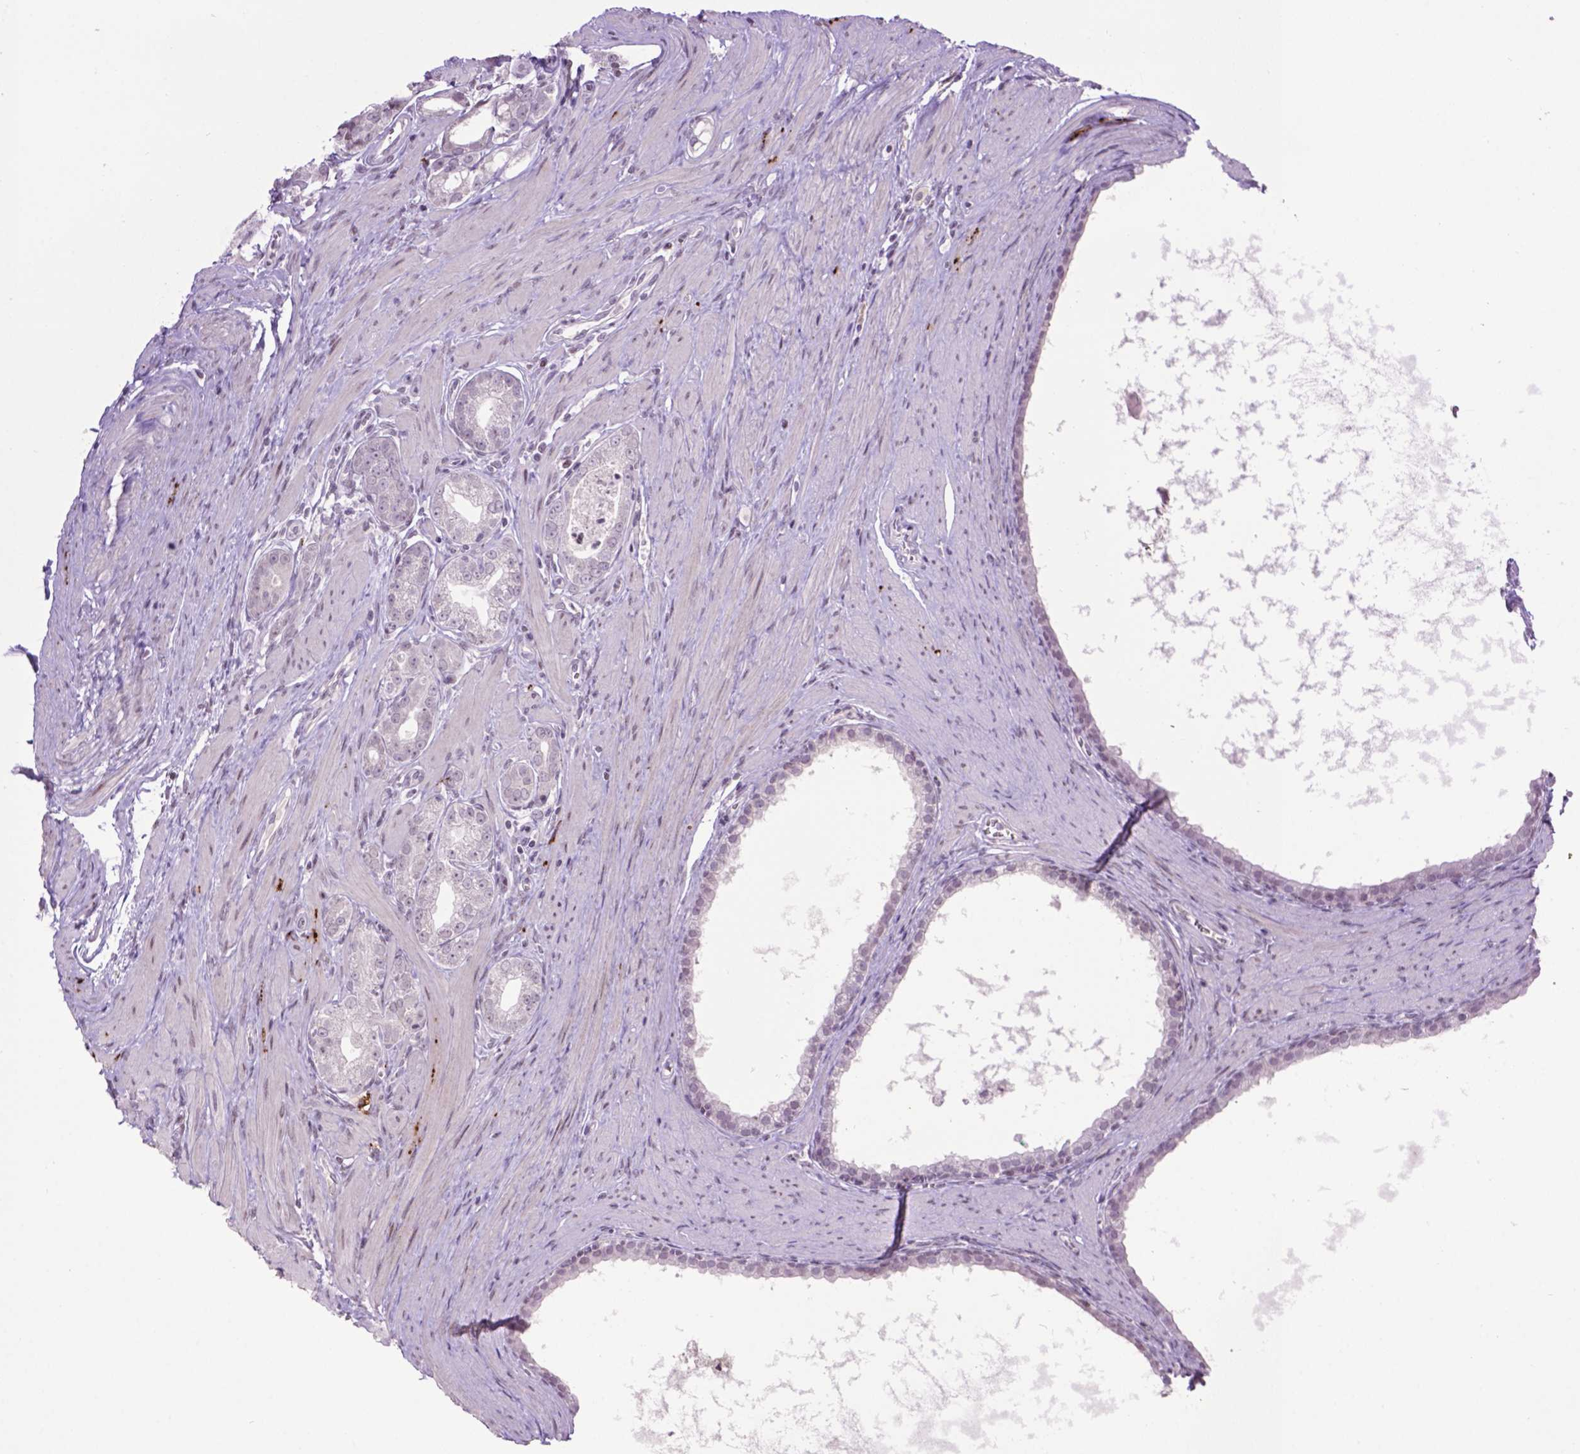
{"staining": {"intensity": "negative", "quantity": "none", "location": "none"}, "tissue": "prostate cancer", "cell_type": "Tumor cells", "image_type": "cancer", "snomed": [{"axis": "morphology", "description": "Adenocarcinoma, NOS"}, {"axis": "topography", "description": "Prostate"}], "caption": "The micrograph reveals no staining of tumor cells in adenocarcinoma (prostate). (Brightfield microscopy of DAB (3,3'-diaminobenzidine) immunohistochemistry at high magnification).", "gene": "TH", "patient": {"sex": "male", "age": 71}}